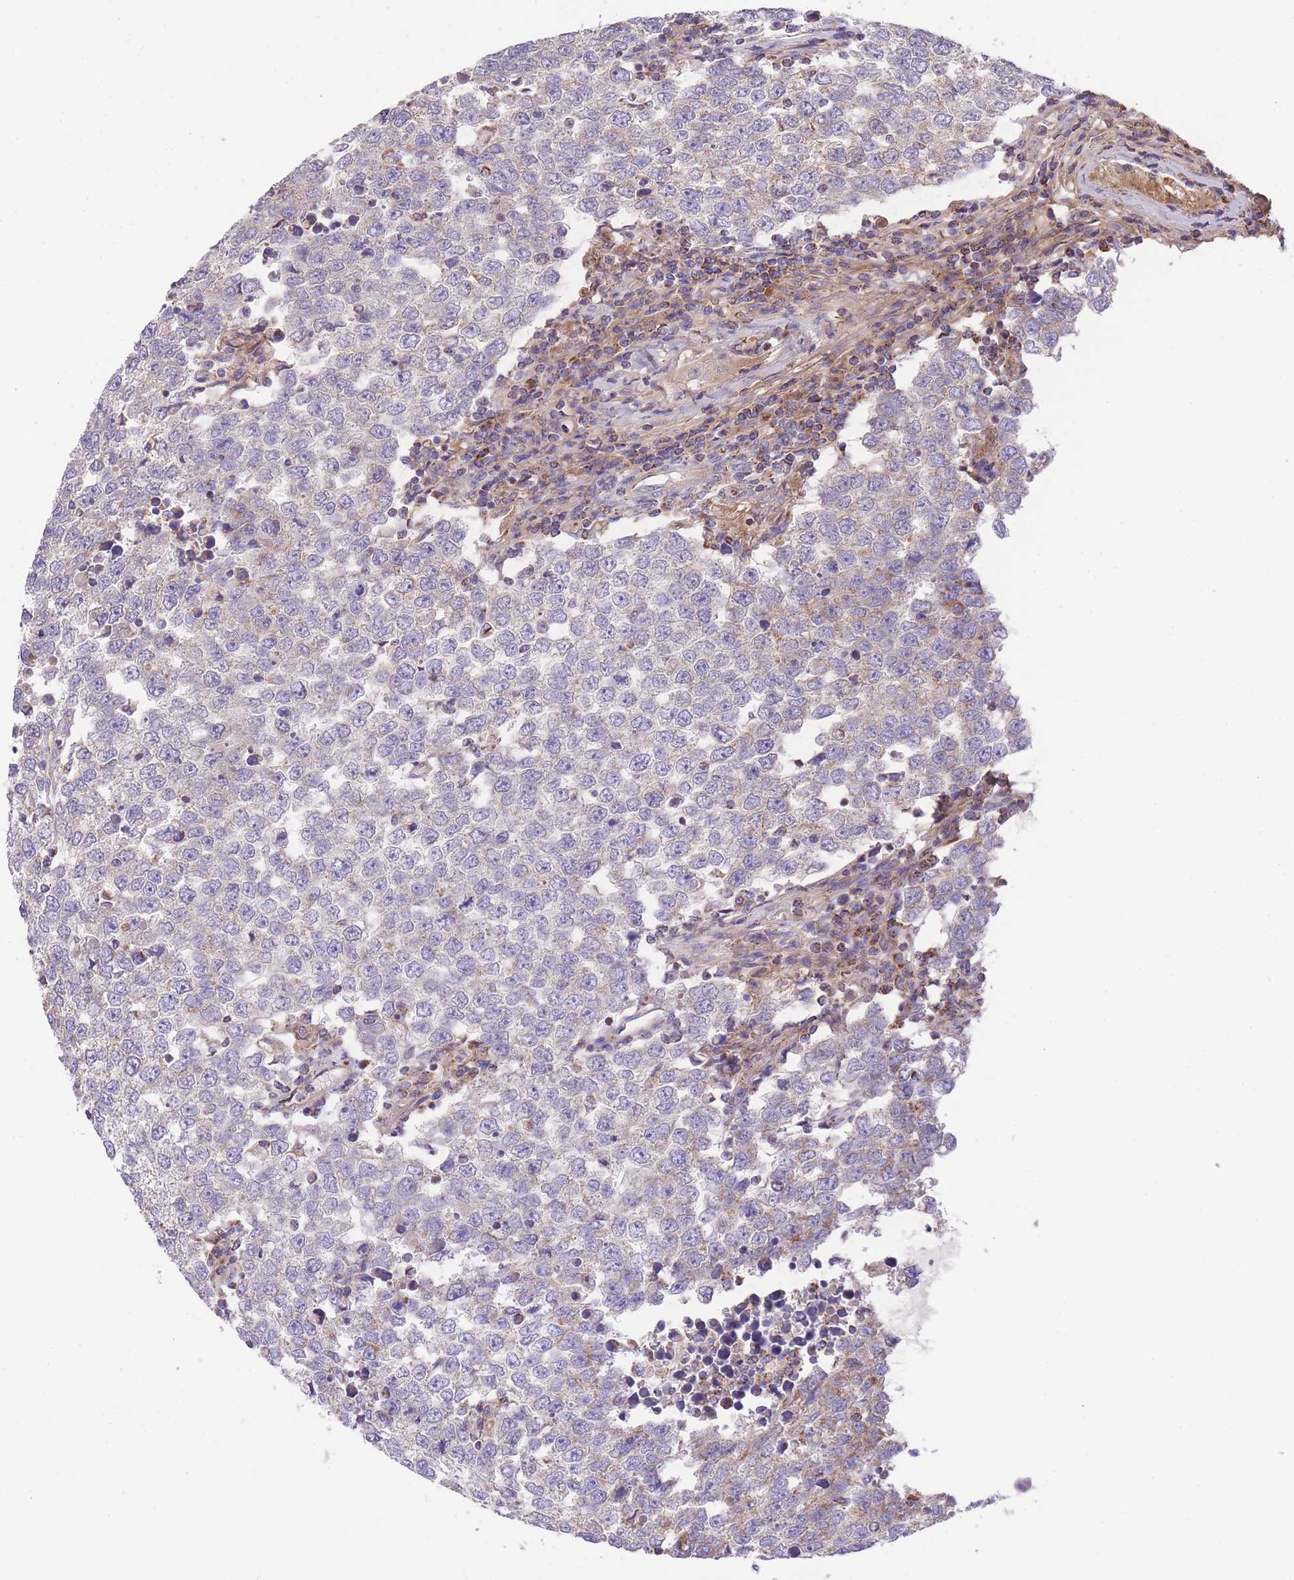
{"staining": {"intensity": "negative", "quantity": "none", "location": "none"}, "tissue": "testis cancer", "cell_type": "Tumor cells", "image_type": "cancer", "snomed": [{"axis": "morphology", "description": "Seminoma, NOS"}, {"axis": "morphology", "description": "Carcinoma, Embryonal, NOS"}, {"axis": "topography", "description": "Testis"}], "caption": "Tumor cells are negative for brown protein staining in embryonal carcinoma (testis).", "gene": "ST3GAL3", "patient": {"sex": "male", "age": 28}}